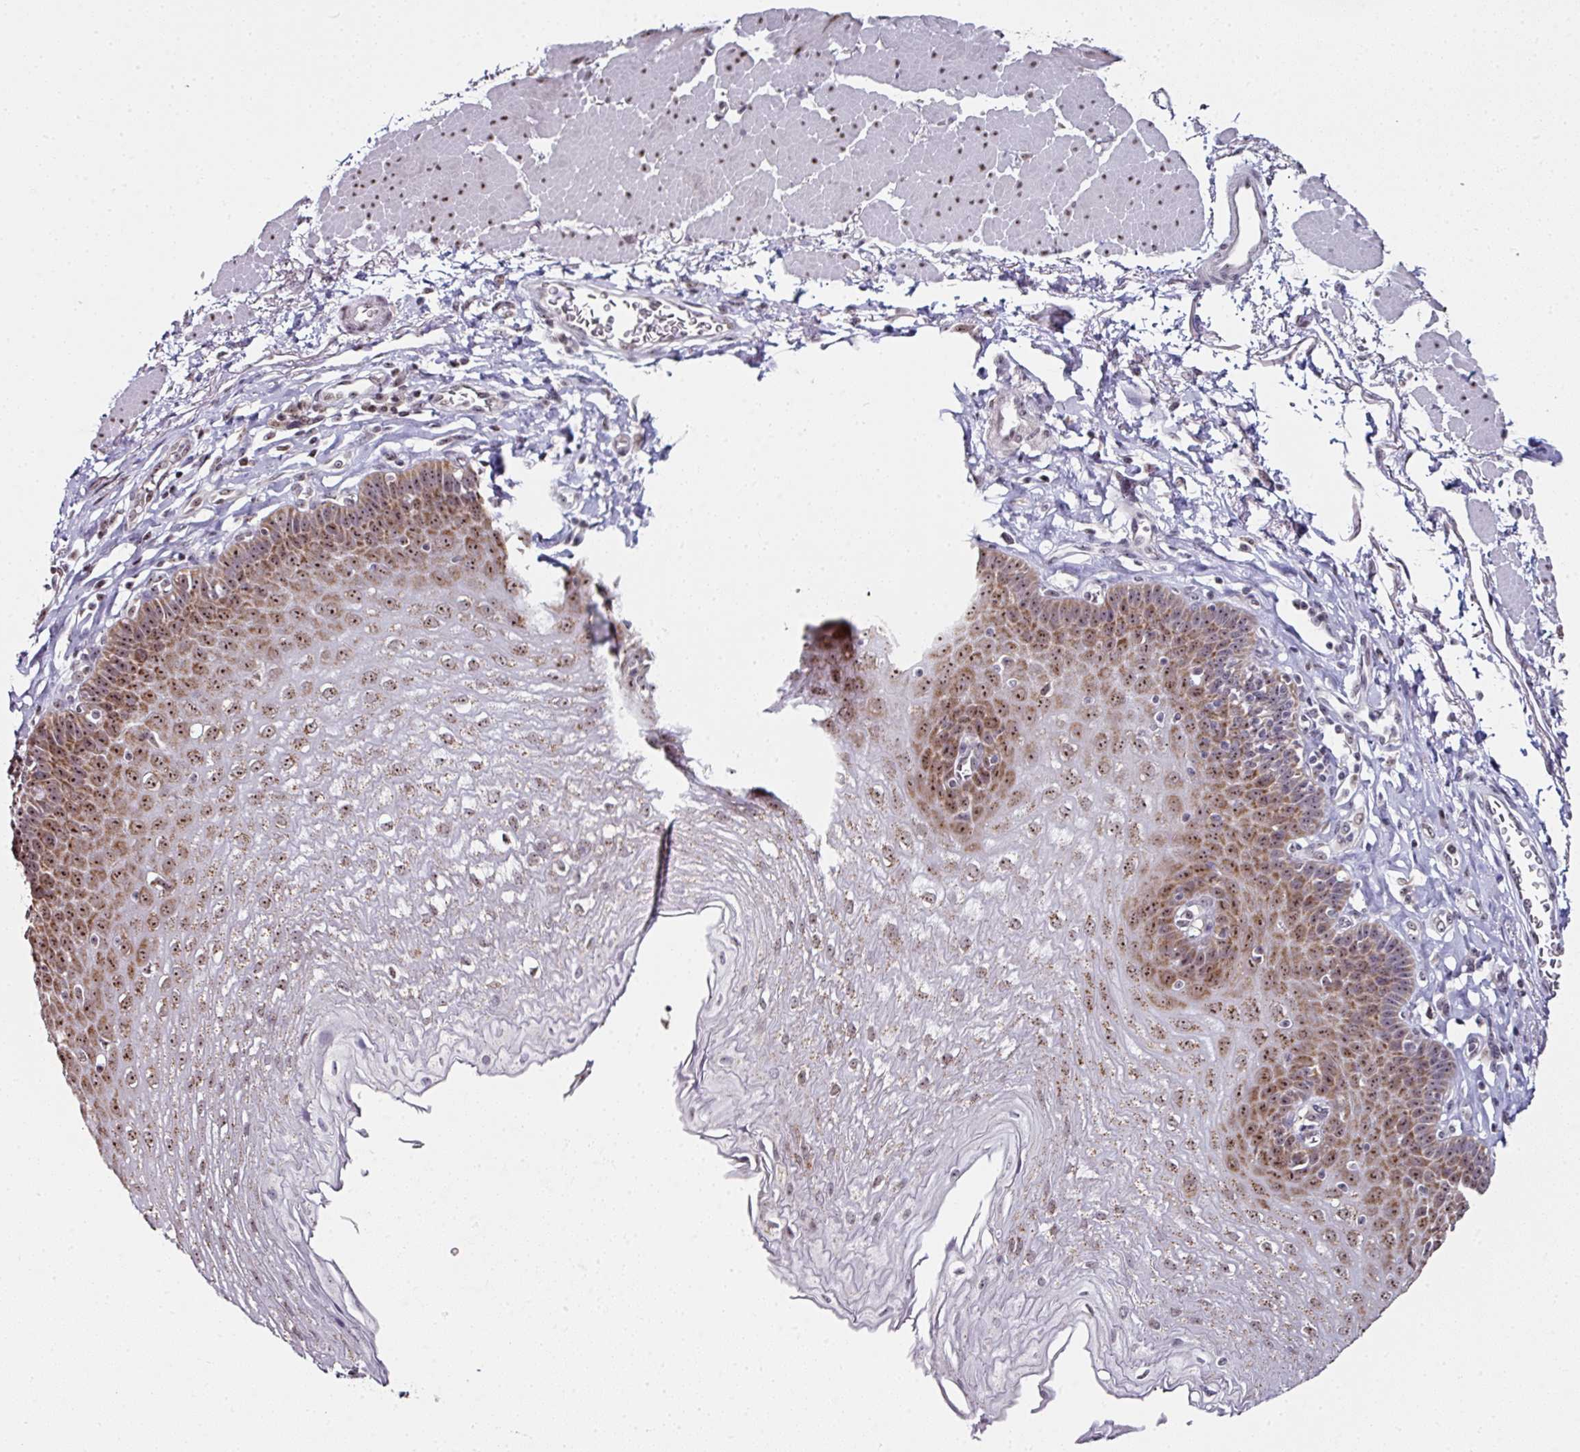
{"staining": {"intensity": "moderate", "quantity": ">75%", "location": "cytoplasmic/membranous,nuclear"}, "tissue": "esophagus", "cell_type": "Squamous epithelial cells", "image_type": "normal", "snomed": [{"axis": "morphology", "description": "Normal tissue, NOS"}, {"axis": "topography", "description": "Esophagus"}], "caption": "A high-resolution image shows IHC staining of unremarkable esophagus, which demonstrates moderate cytoplasmic/membranous,nuclear positivity in approximately >75% of squamous epithelial cells.", "gene": "NACC2", "patient": {"sex": "female", "age": 81}}